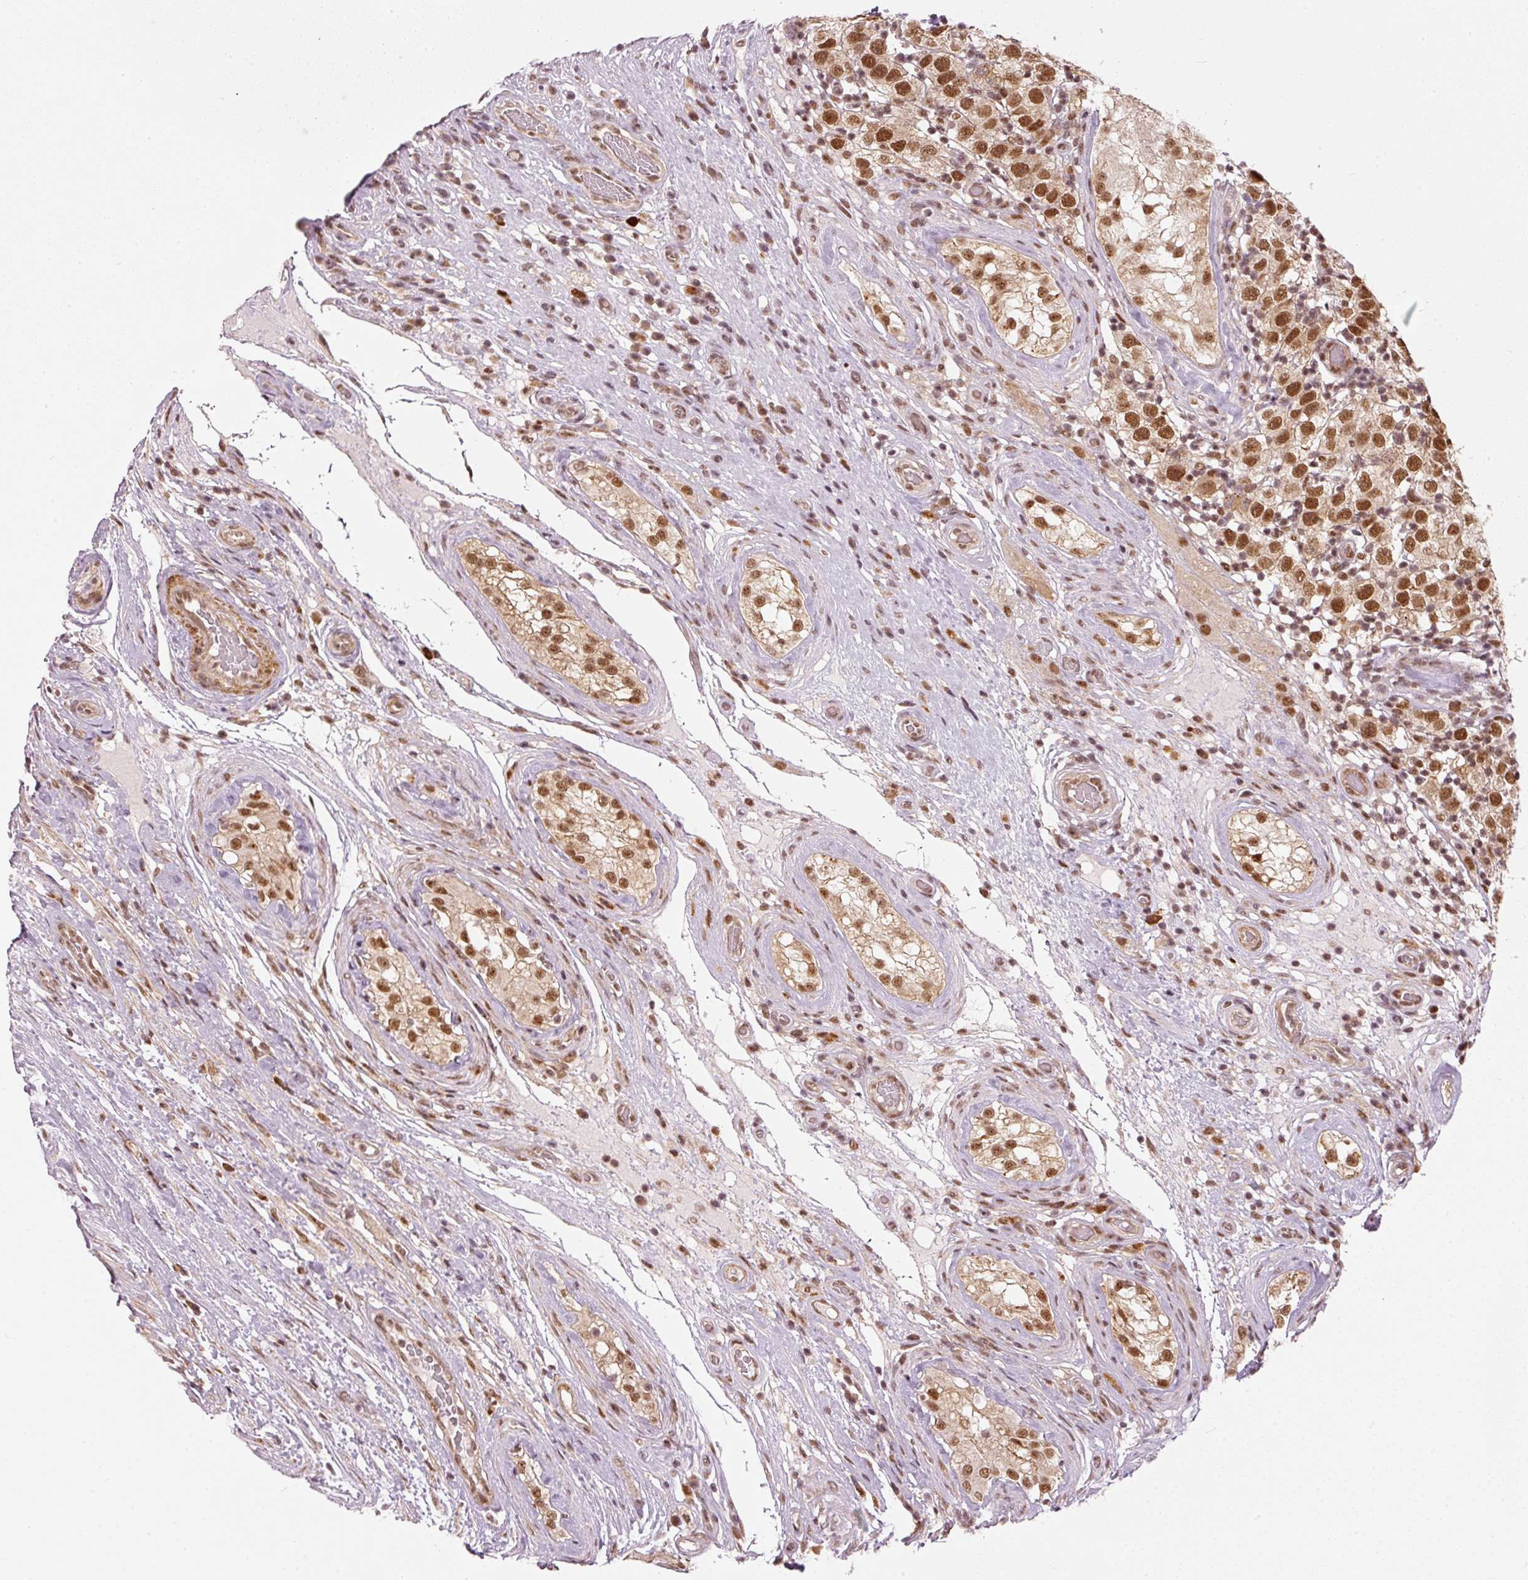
{"staining": {"intensity": "moderate", "quantity": ">75%", "location": "nuclear"}, "tissue": "testis cancer", "cell_type": "Tumor cells", "image_type": "cancer", "snomed": [{"axis": "morphology", "description": "Seminoma, NOS"}, {"axis": "morphology", "description": "Carcinoma, Embryonal, NOS"}, {"axis": "topography", "description": "Testis"}], "caption": "IHC histopathology image of human testis cancer stained for a protein (brown), which reveals medium levels of moderate nuclear positivity in about >75% of tumor cells.", "gene": "THOC6", "patient": {"sex": "male", "age": 41}}